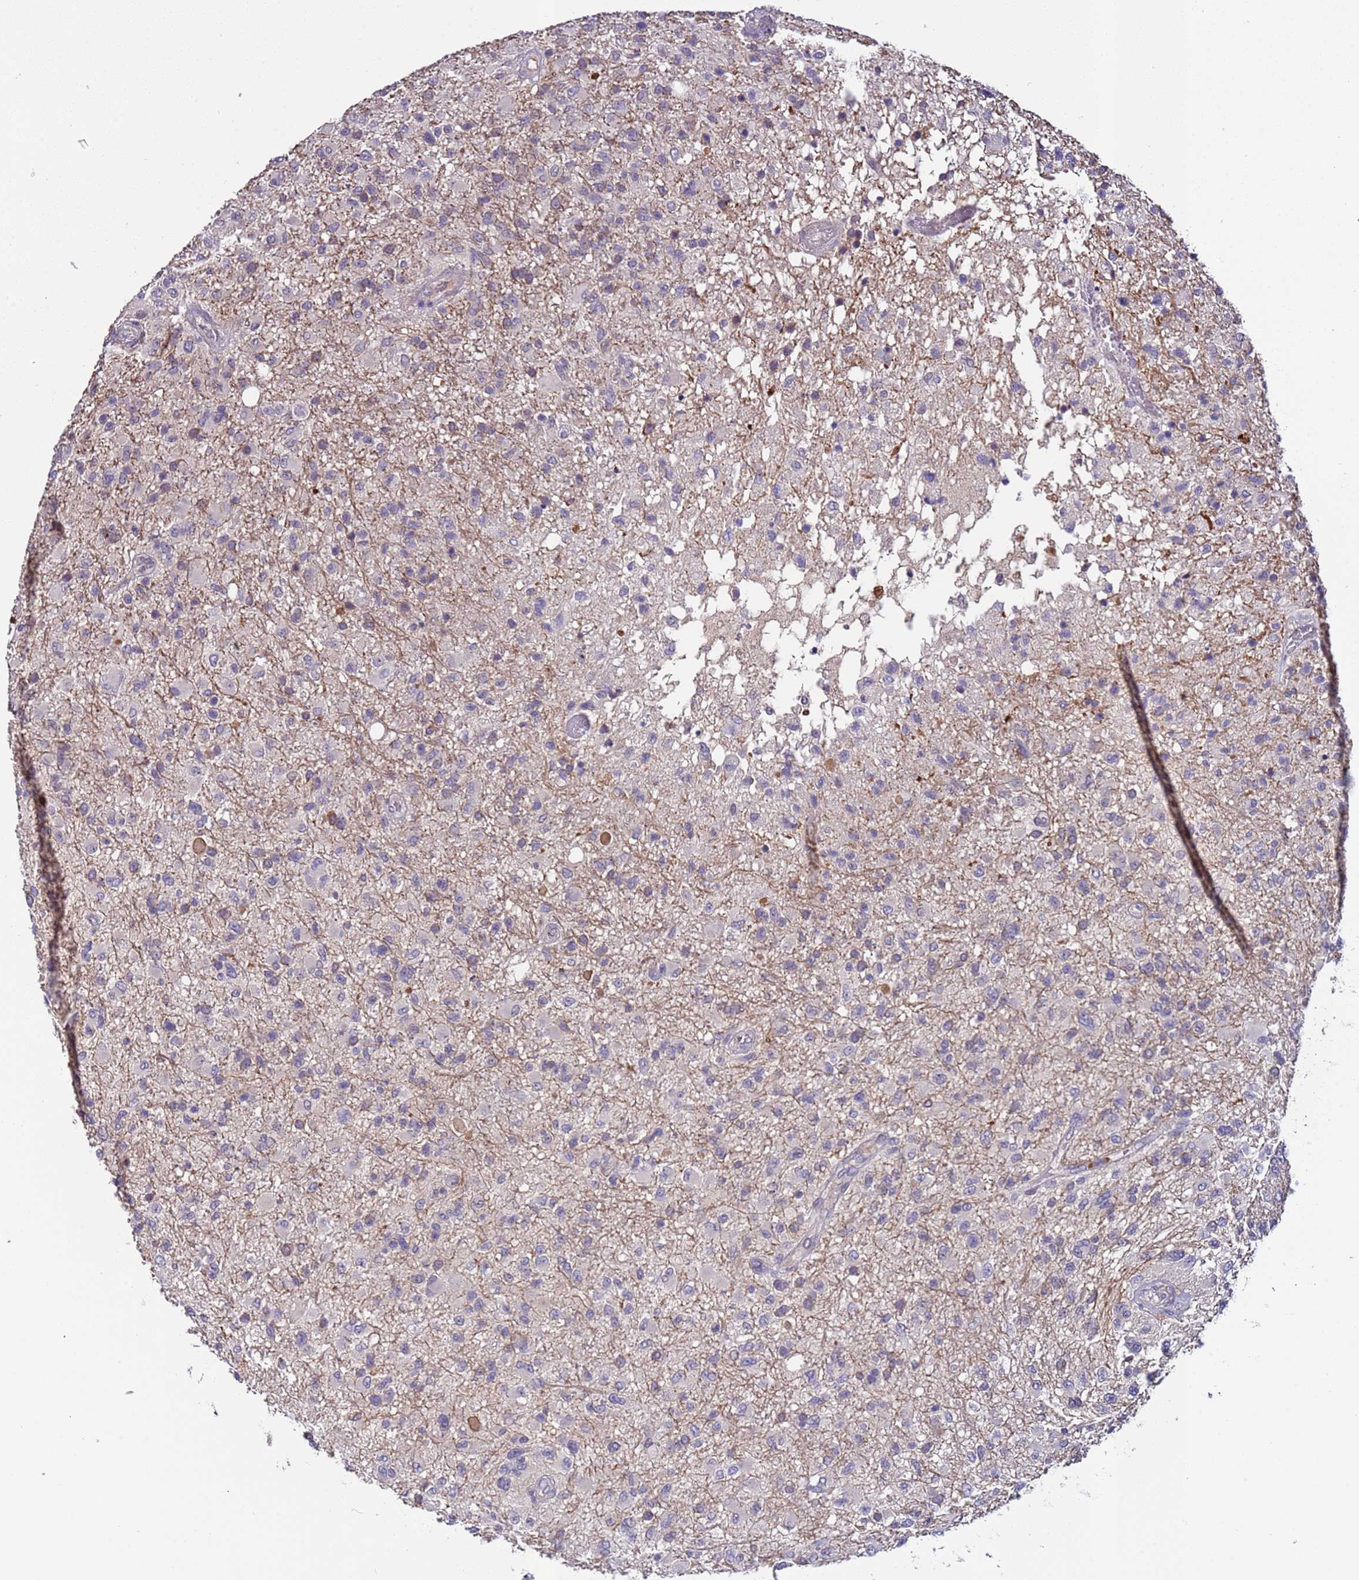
{"staining": {"intensity": "negative", "quantity": "none", "location": "none"}, "tissue": "glioma", "cell_type": "Tumor cells", "image_type": "cancer", "snomed": [{"axis": "morphology", "description": "Glioma, malignant, High grade"}, {"axis": "topography", "description": "Brain"}], "caption": "Glioma stained for a protein using IHC displays no positivity tumor cells.", "gene": "ZNF248", "patient": {"sex": "female", "age": 74}}